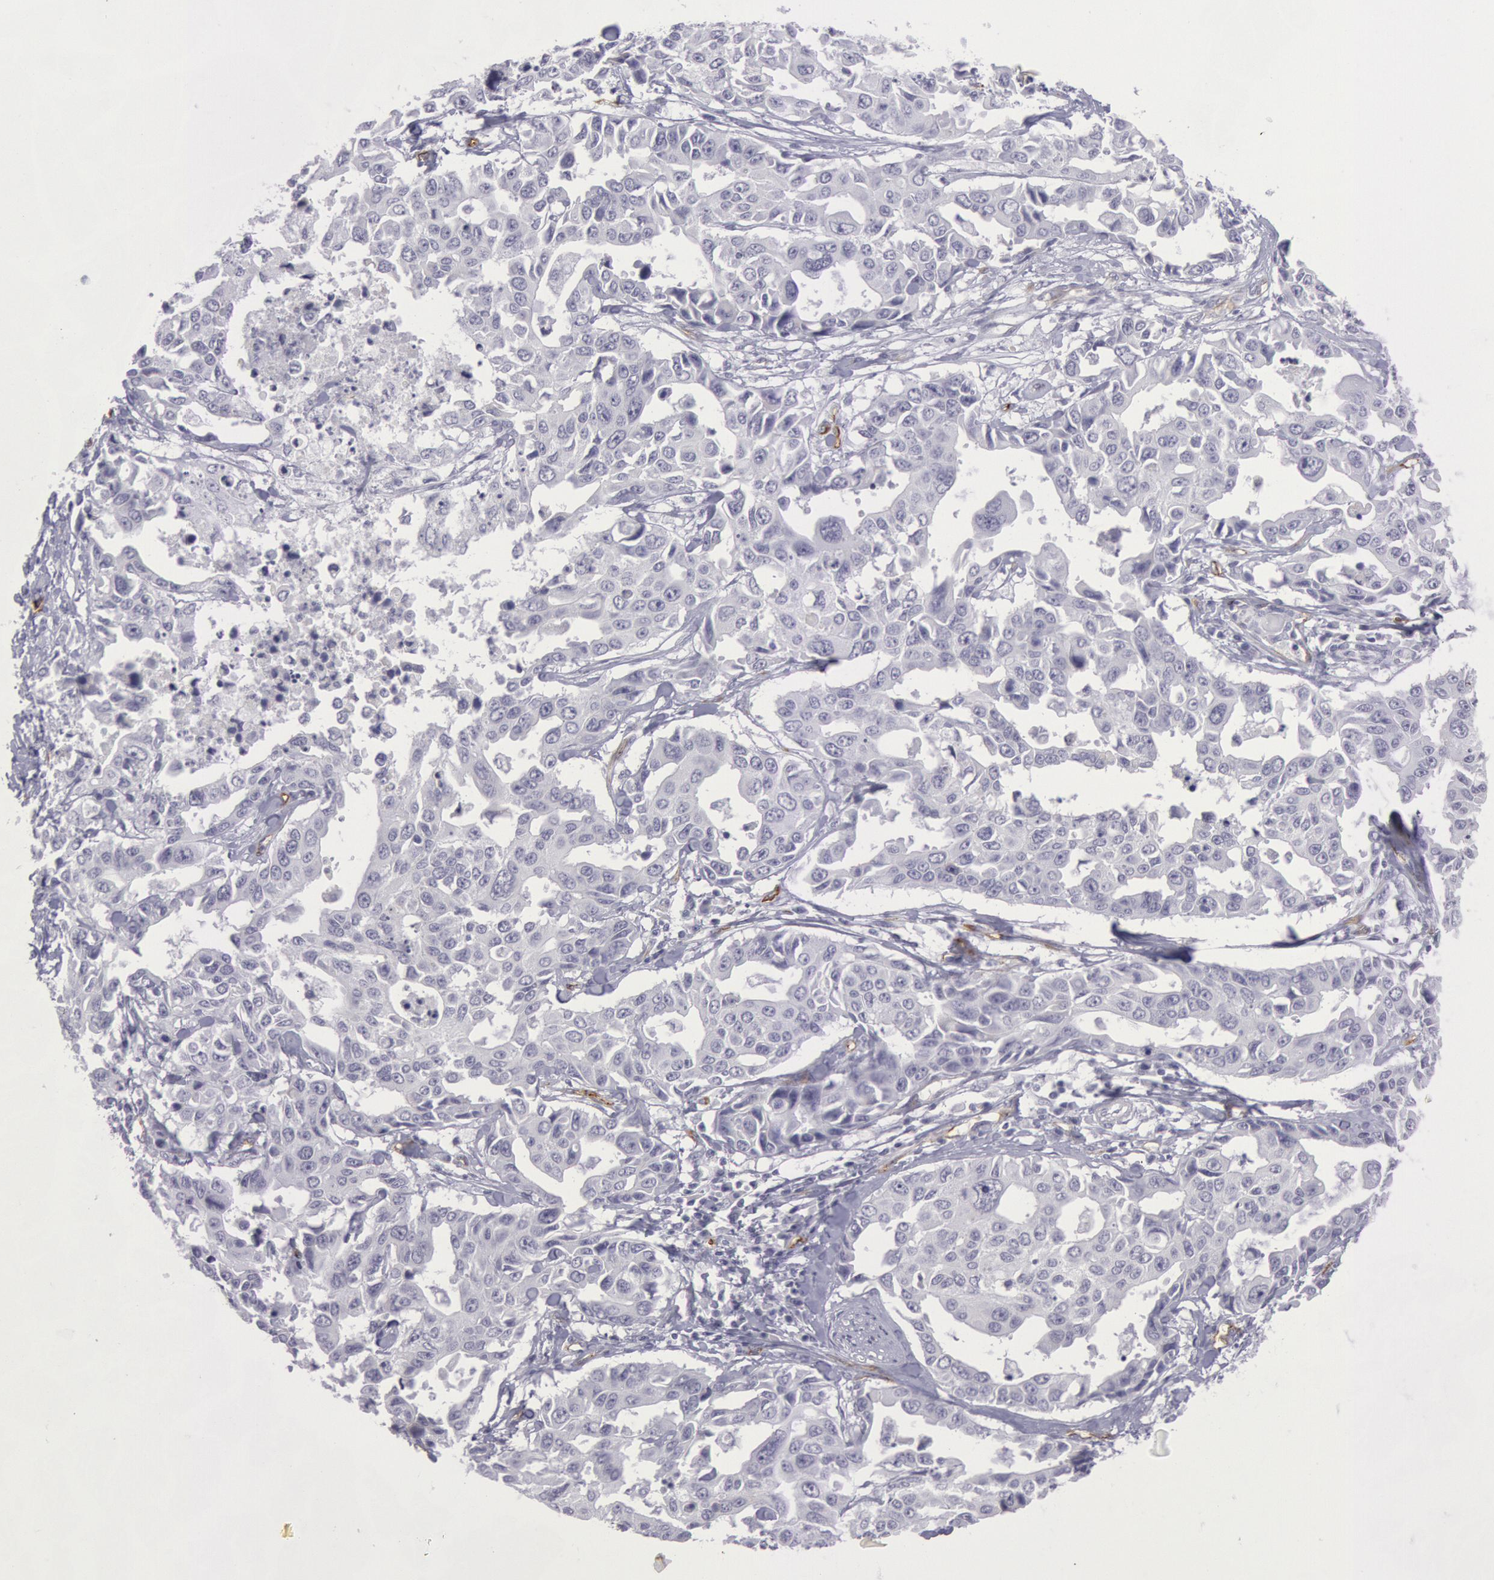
{"staining": {"intensity": "negative", "quantity": "none", "location": "none"}, "tissue": "lung cancer", "cell_type": "Tumor cells", "image_type": "cancer", "snomed": [{"axis": "morphology", "description": "Adenocarcinoma, NOS"}, {"axis": "topography", "description": "Lung"}], "caption": "IHC of human lung cancer (adenocarcinoma) demonstrates no positivity in tumor cells.", "gene": "CDH13", "patient": {"sex": "male", "age": 64}}